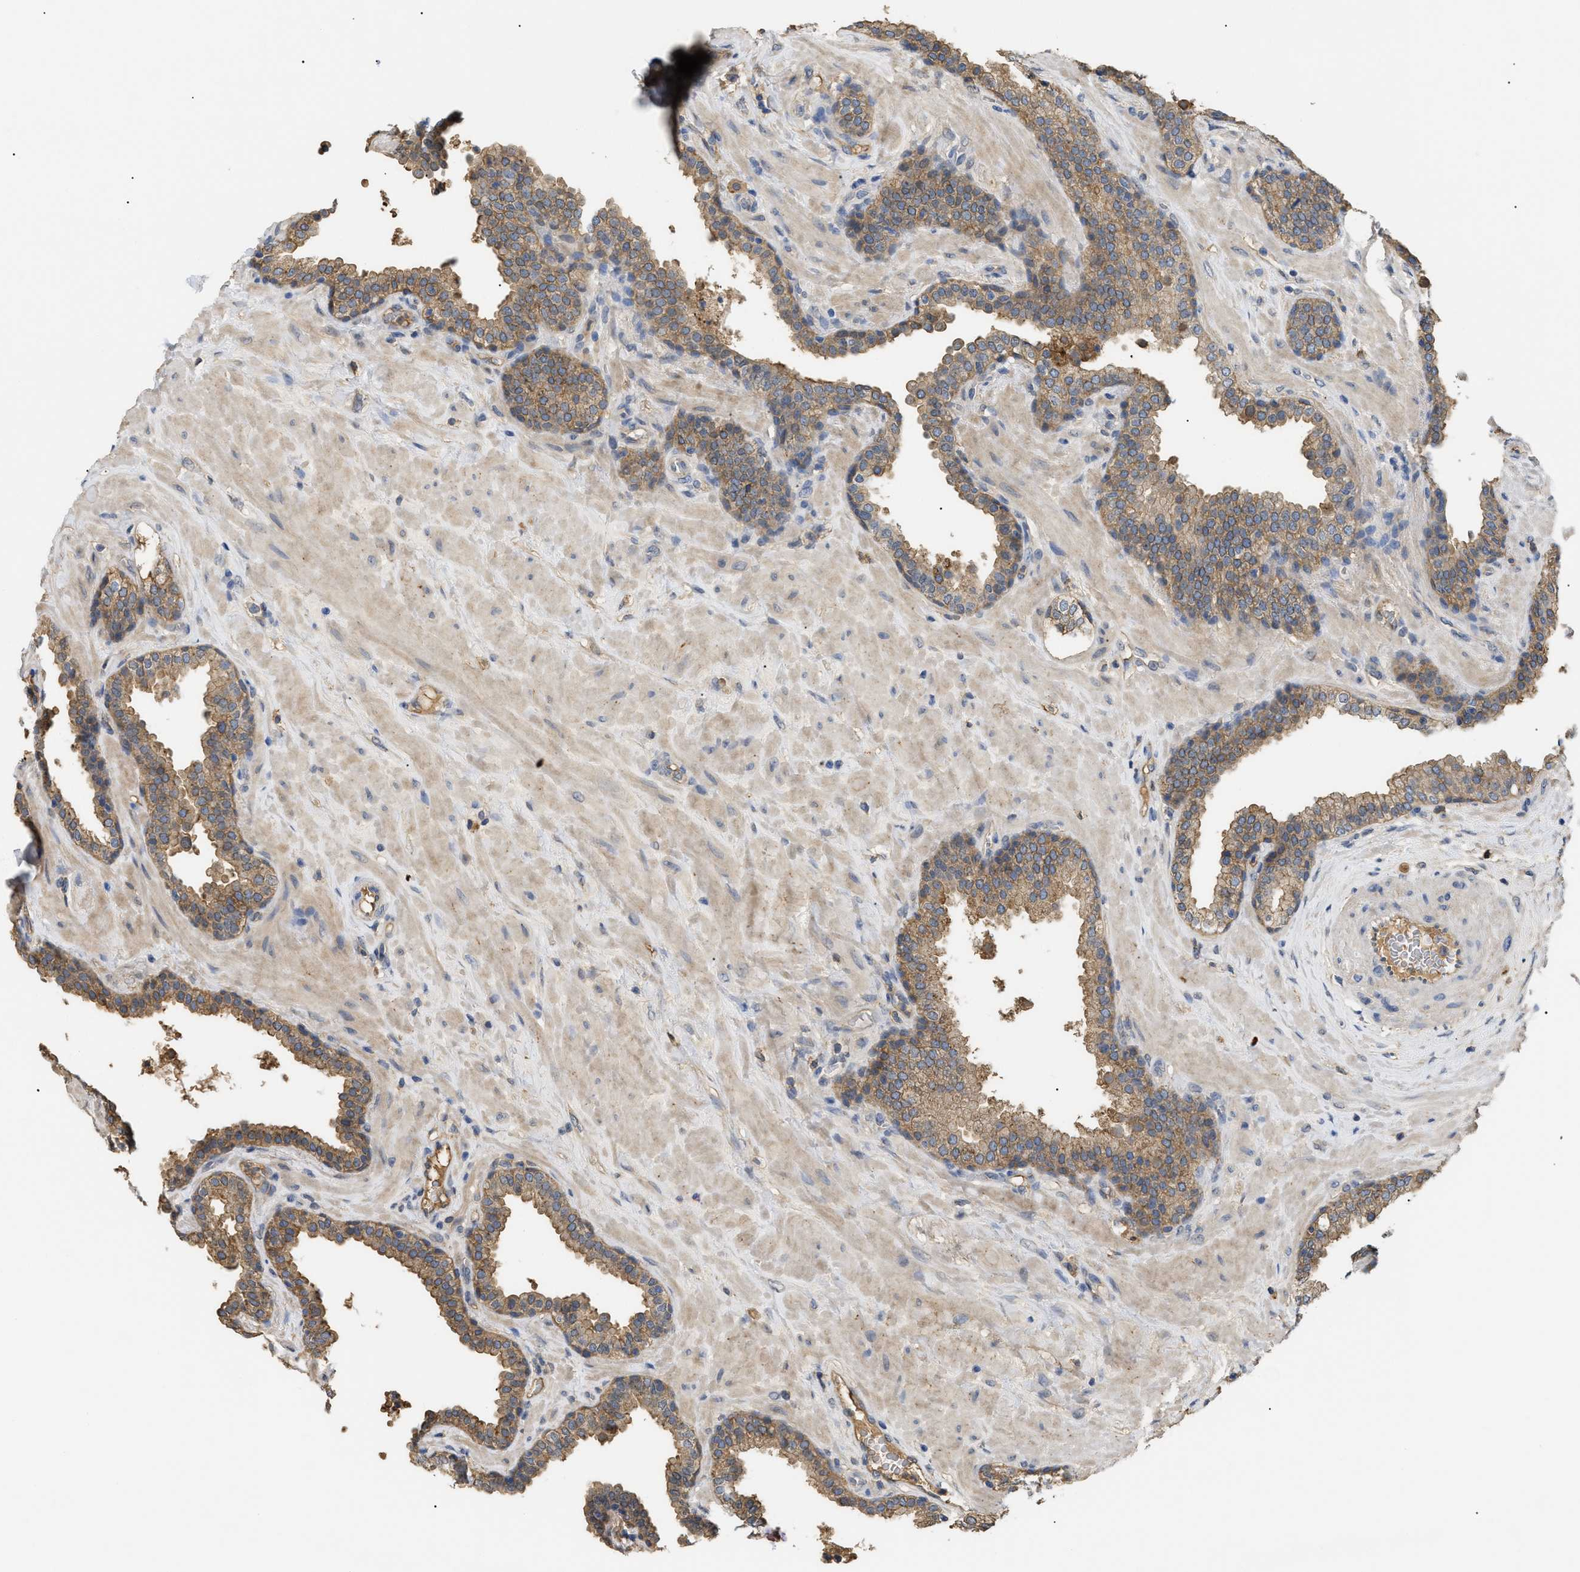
{"staining": {"intensity": "moderate", "quantity": ">75%", "location": "cytoplasmic/membranous"}, "tissue": "prostate", "cell_type": "Glandular cells", "image_type": "normal", "snomed": [{"axis": "morphology", "description": "Normal tissue, NOS"}, {"axis": "topography", "description": "Prostate"}], "caption": "DAB immunohistochemical staining of unremarkable prostate exhibits moderate cytoplasmic/membranous protein expression in about >75% of glandular cells.", "gene": "ANXA4", "patient": {"sex": "male", "age": 51}}